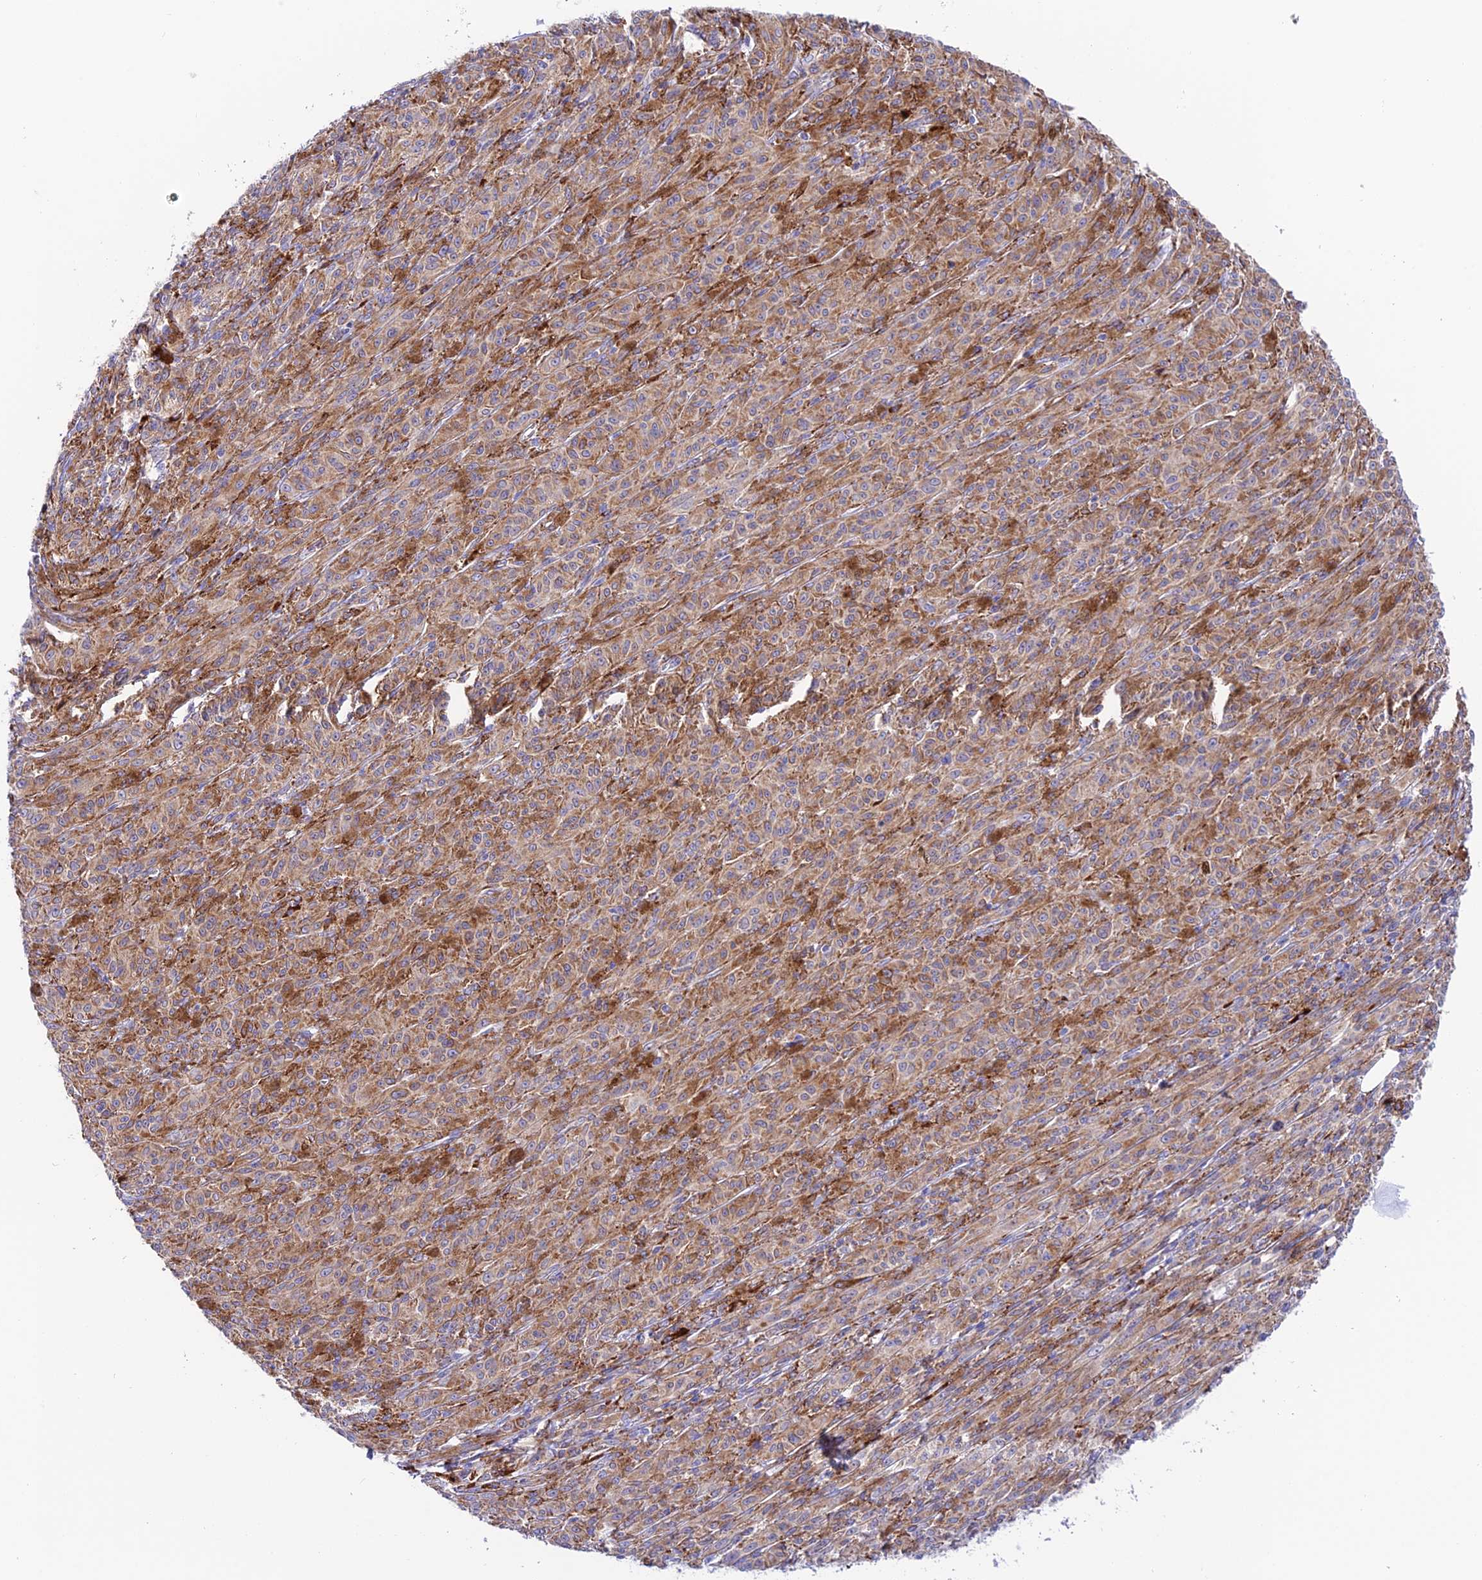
{"staining": {"intensity": "strong", "quantity": ">75%", "location": "cytoplasmic/membranous"}, "tissue": "melanoma", "cell_type": "Tumor cells", "image_type": "cancer", "snomed": [{"axis": "morphology", "description": "Malignant melanoma, NOS"}, {"axis": "topography", "description": "Skin"}], "caption": "This image exhibits immunohistochemistry (IHC) staining of human malignant melanoma, with high strong cytoplasmic/membranous expression in approximately >75% of tumor cells.", "gene": "TUBGCP6", "patient": {"sex": "female", "age": 52}}